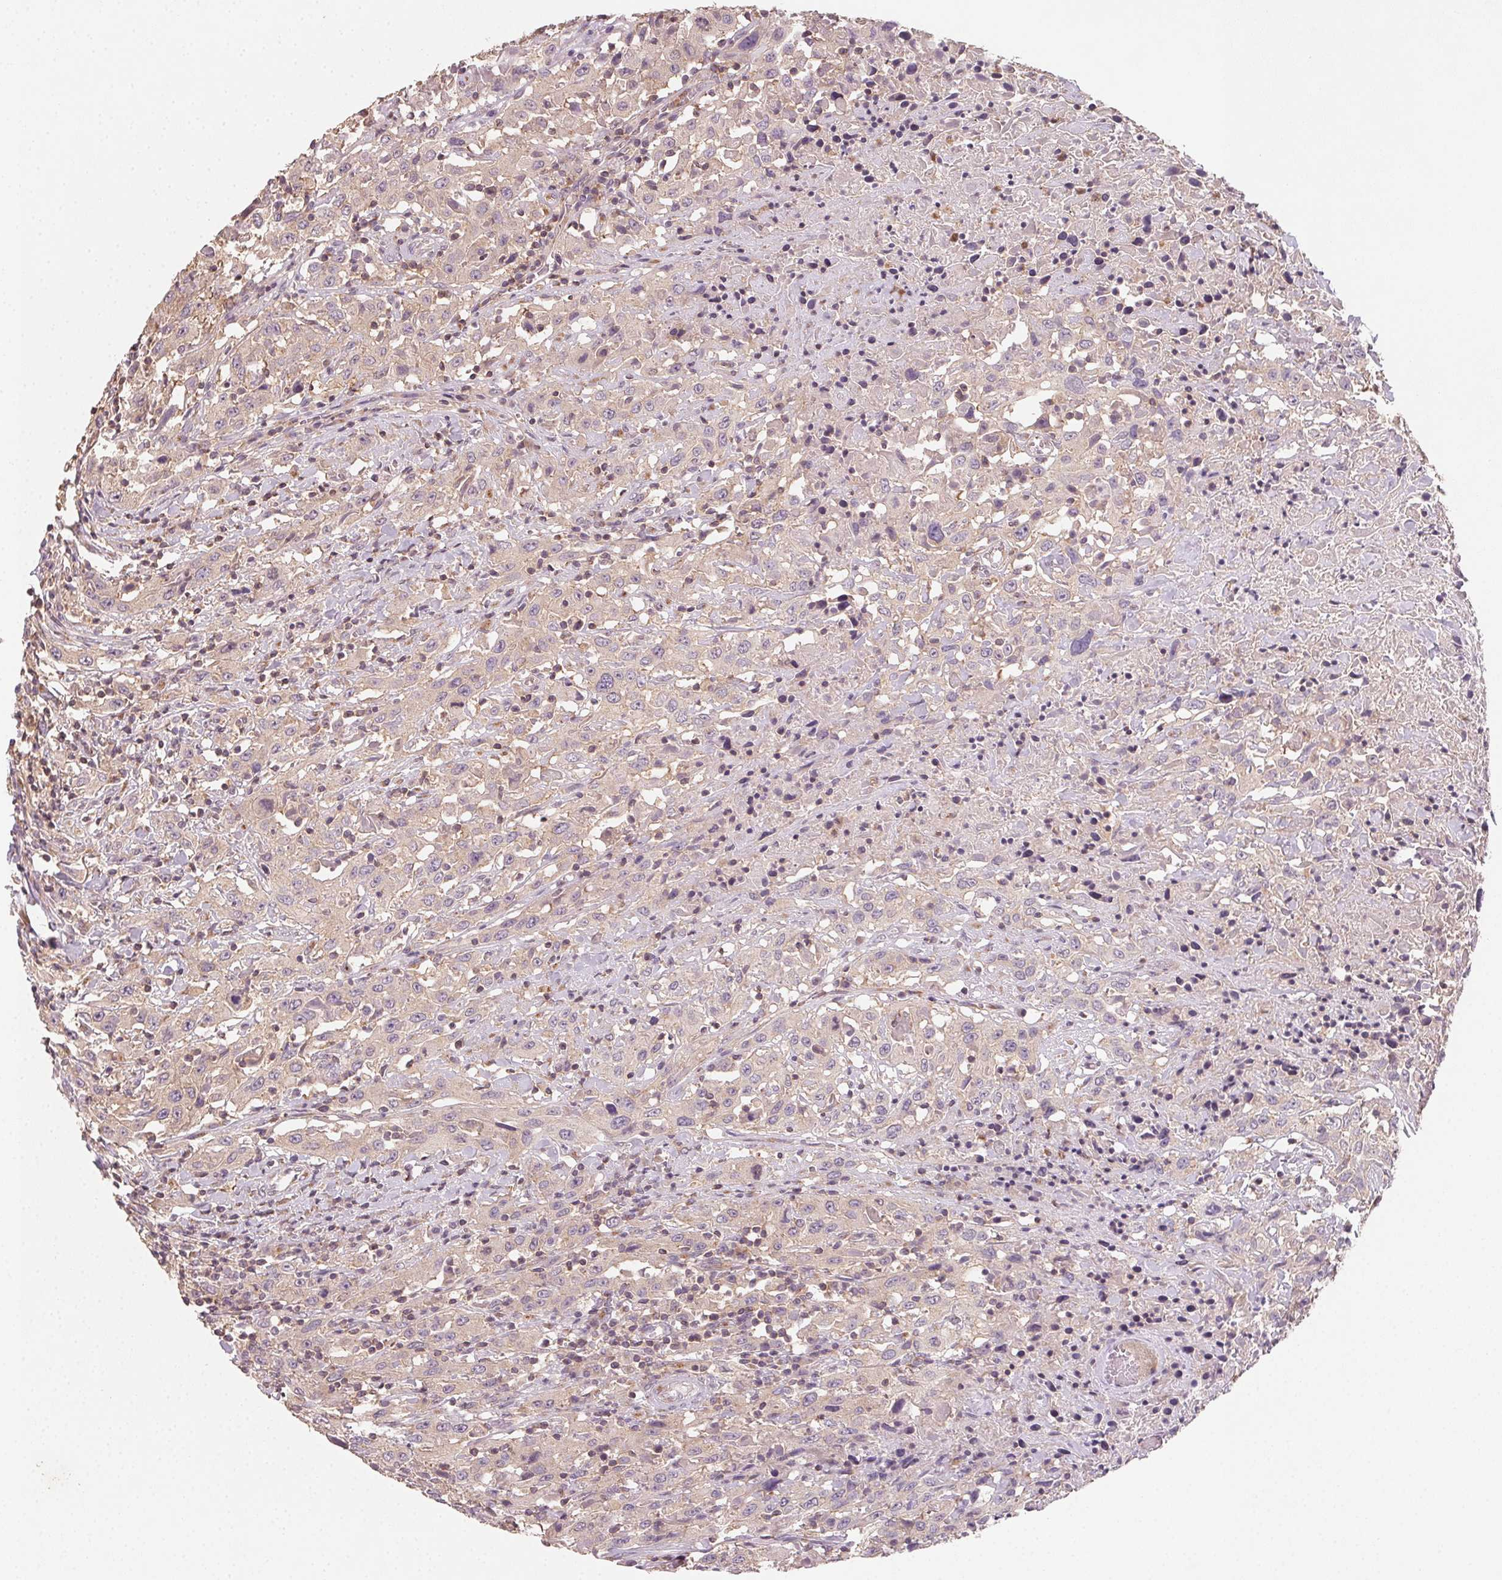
{"staining": {"intensity": "weak", "quantity": ">75%", "location": "cytoplasmic/membranous"}, "tissue": "urothelial cancer", "cell_type": "Tumor cells", "image_type": "cancer", "snomed": [{"axis": "morphology", "description": "Urothelial carcinoma, High grade"}, {"axis": "topography", "description": "Urinary bladder"}], "caption": "Urothelial cancer tissue demonstrates weak cytoplasmic/membranous staining in approximately >75% of tumor cells, visualized by immunohistochemistry.", "gene": "AP1S1", "patient": {"sex": "male", "age": 61}}